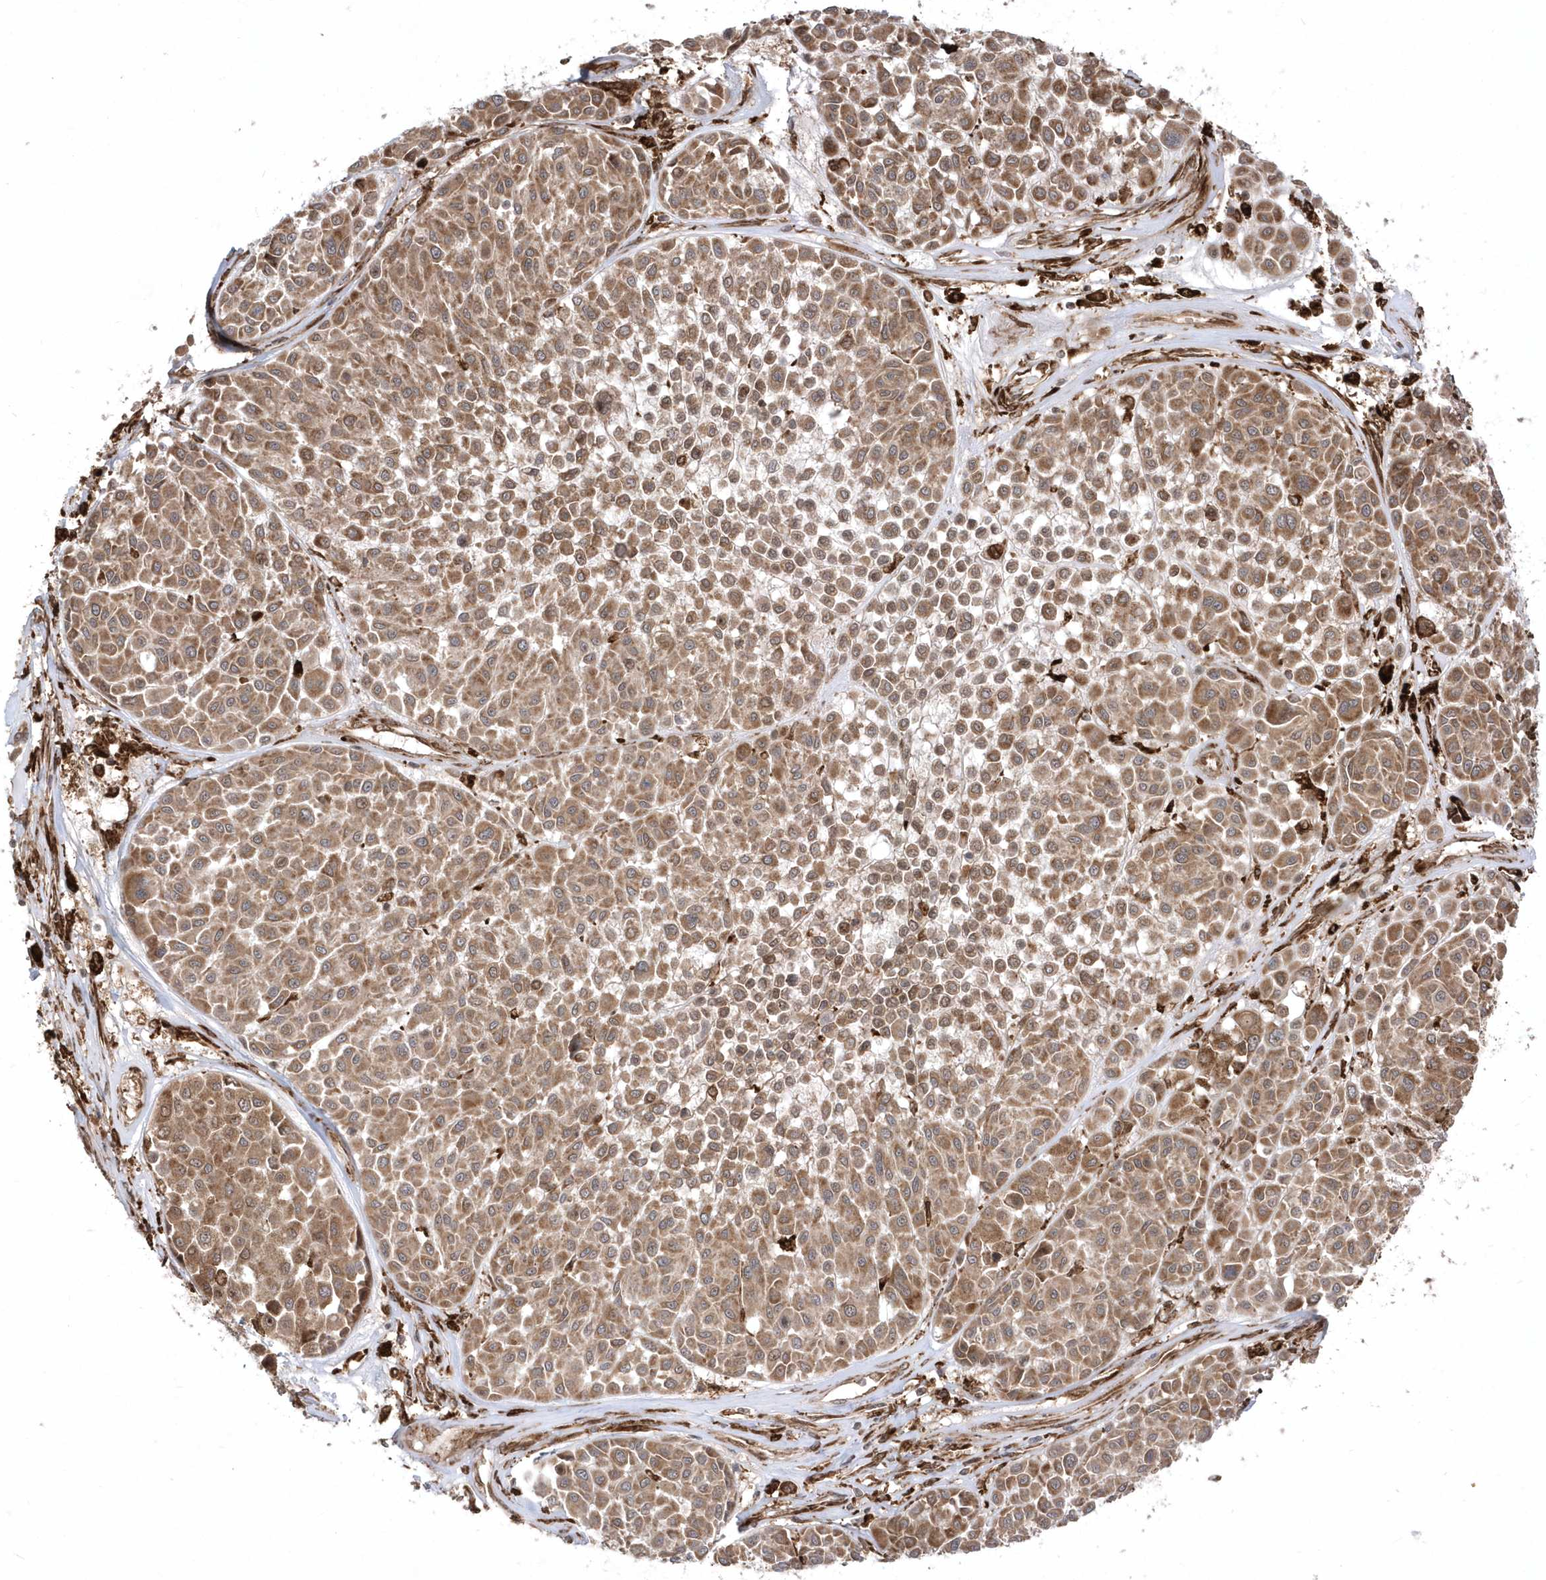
{"staining": {"intensity": "moderate", "quantity": ">75%", "location": "cytoplasmic/membranous"}, "tissue": "melanoma", "cell_type": "Tumor cells", "image_type": "cancer", "snomed": [{"axis": "morphology", "description": "Malignant melanoma, Metastatic site"}, {"axis": "topography", "description": "Soft tissue"}], "caption": "IHC photomicrograph of neoplastic tissue: human malignant melanoma (metastatic site) stained using IHC shows medium levels of moderate protein expression localized specifically in the cytoplasmic/membranous of tumor cells, appearing as a cytoplasmic/membranous brown color.", "gene": "EPC2", "patient": {"sex": "male", "age": 41}}